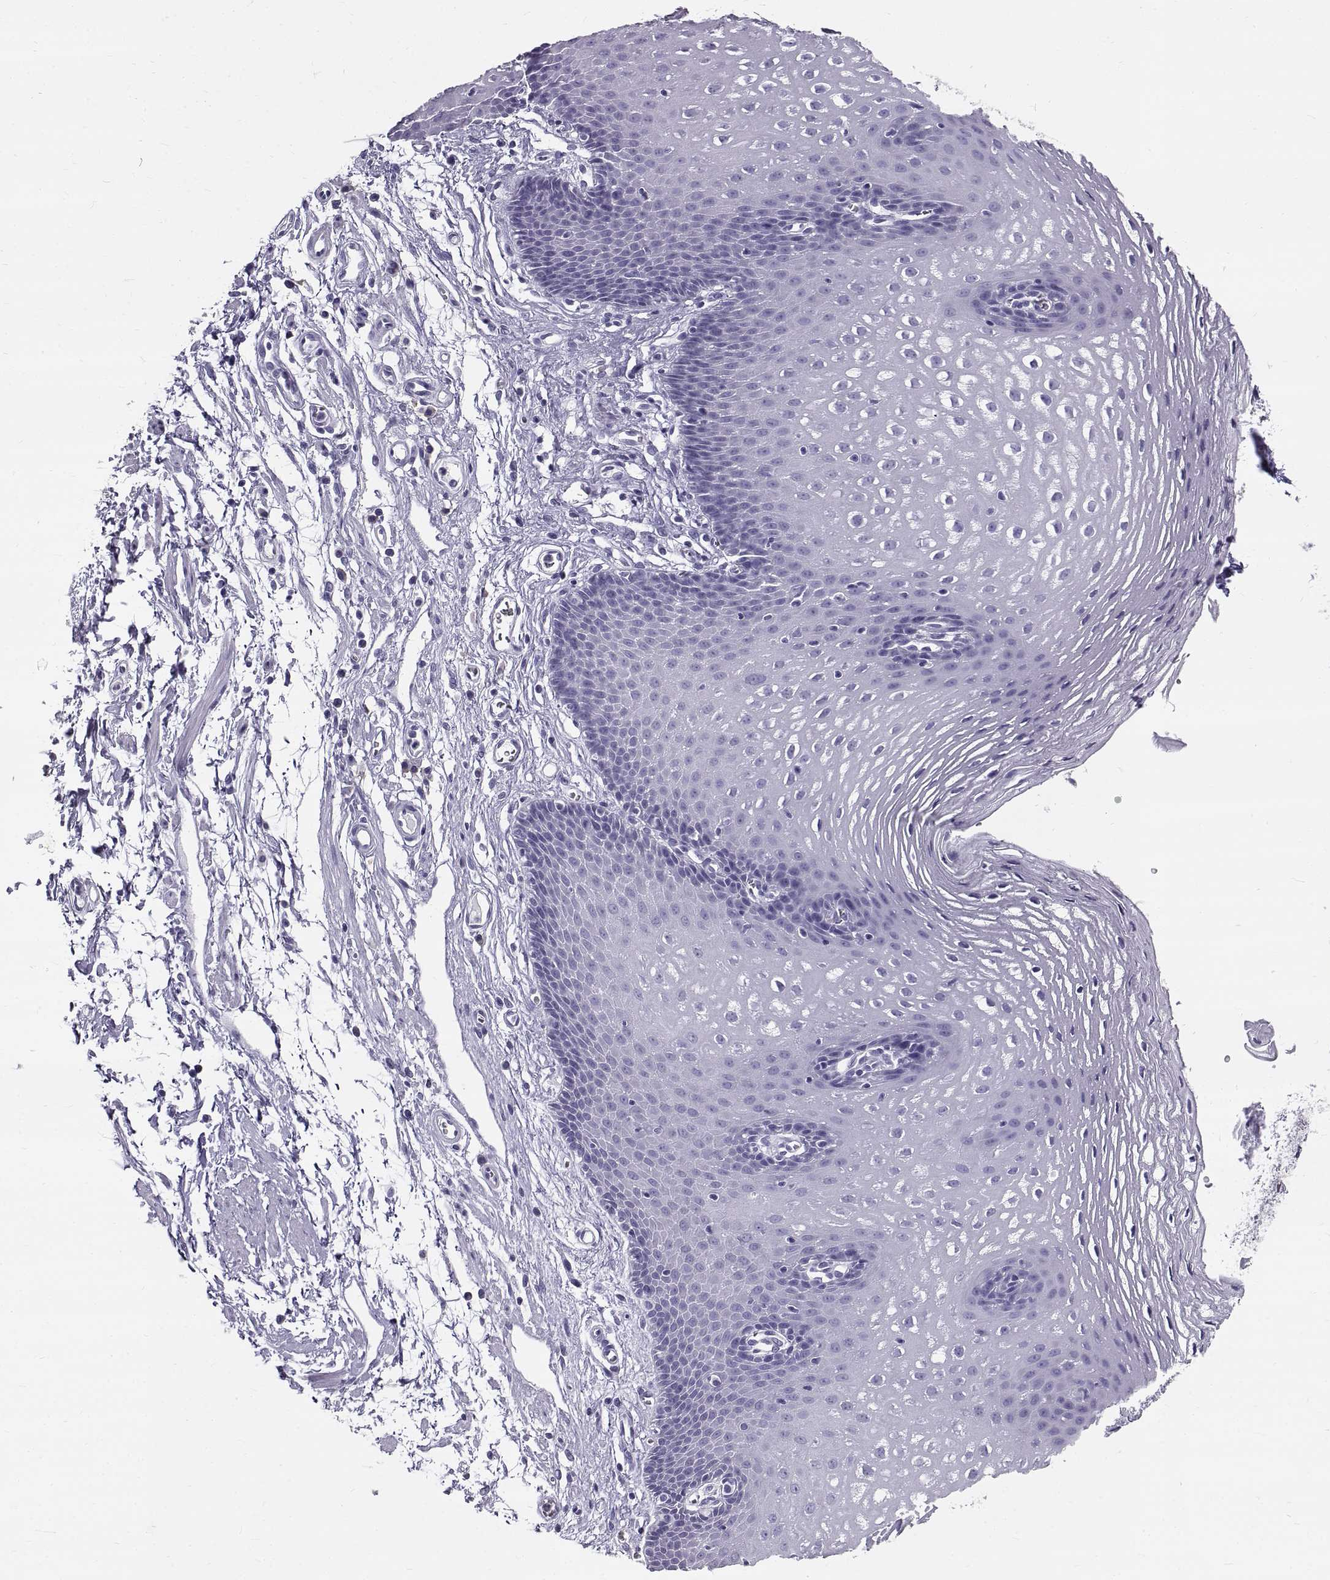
{"staining": {"intensity": "negative", "quantity": "none", "location": "none"}, "tissue": "esophagus", "cell_type": "Squamous epithelial cells", "image_type": "normal", "snomed": [{"axis": "morphology", "description": "Normal tissue, NOS"}, {"axis": "topography", "description": "Esophagus"}], "caption": "This is an immunohistochemistry (IHC) histopathology image of normal esophagus. There is no positivity in squamous epithelial cells.", "gene": "GNG12", "patient": {"sex": "male", "age": 72}}